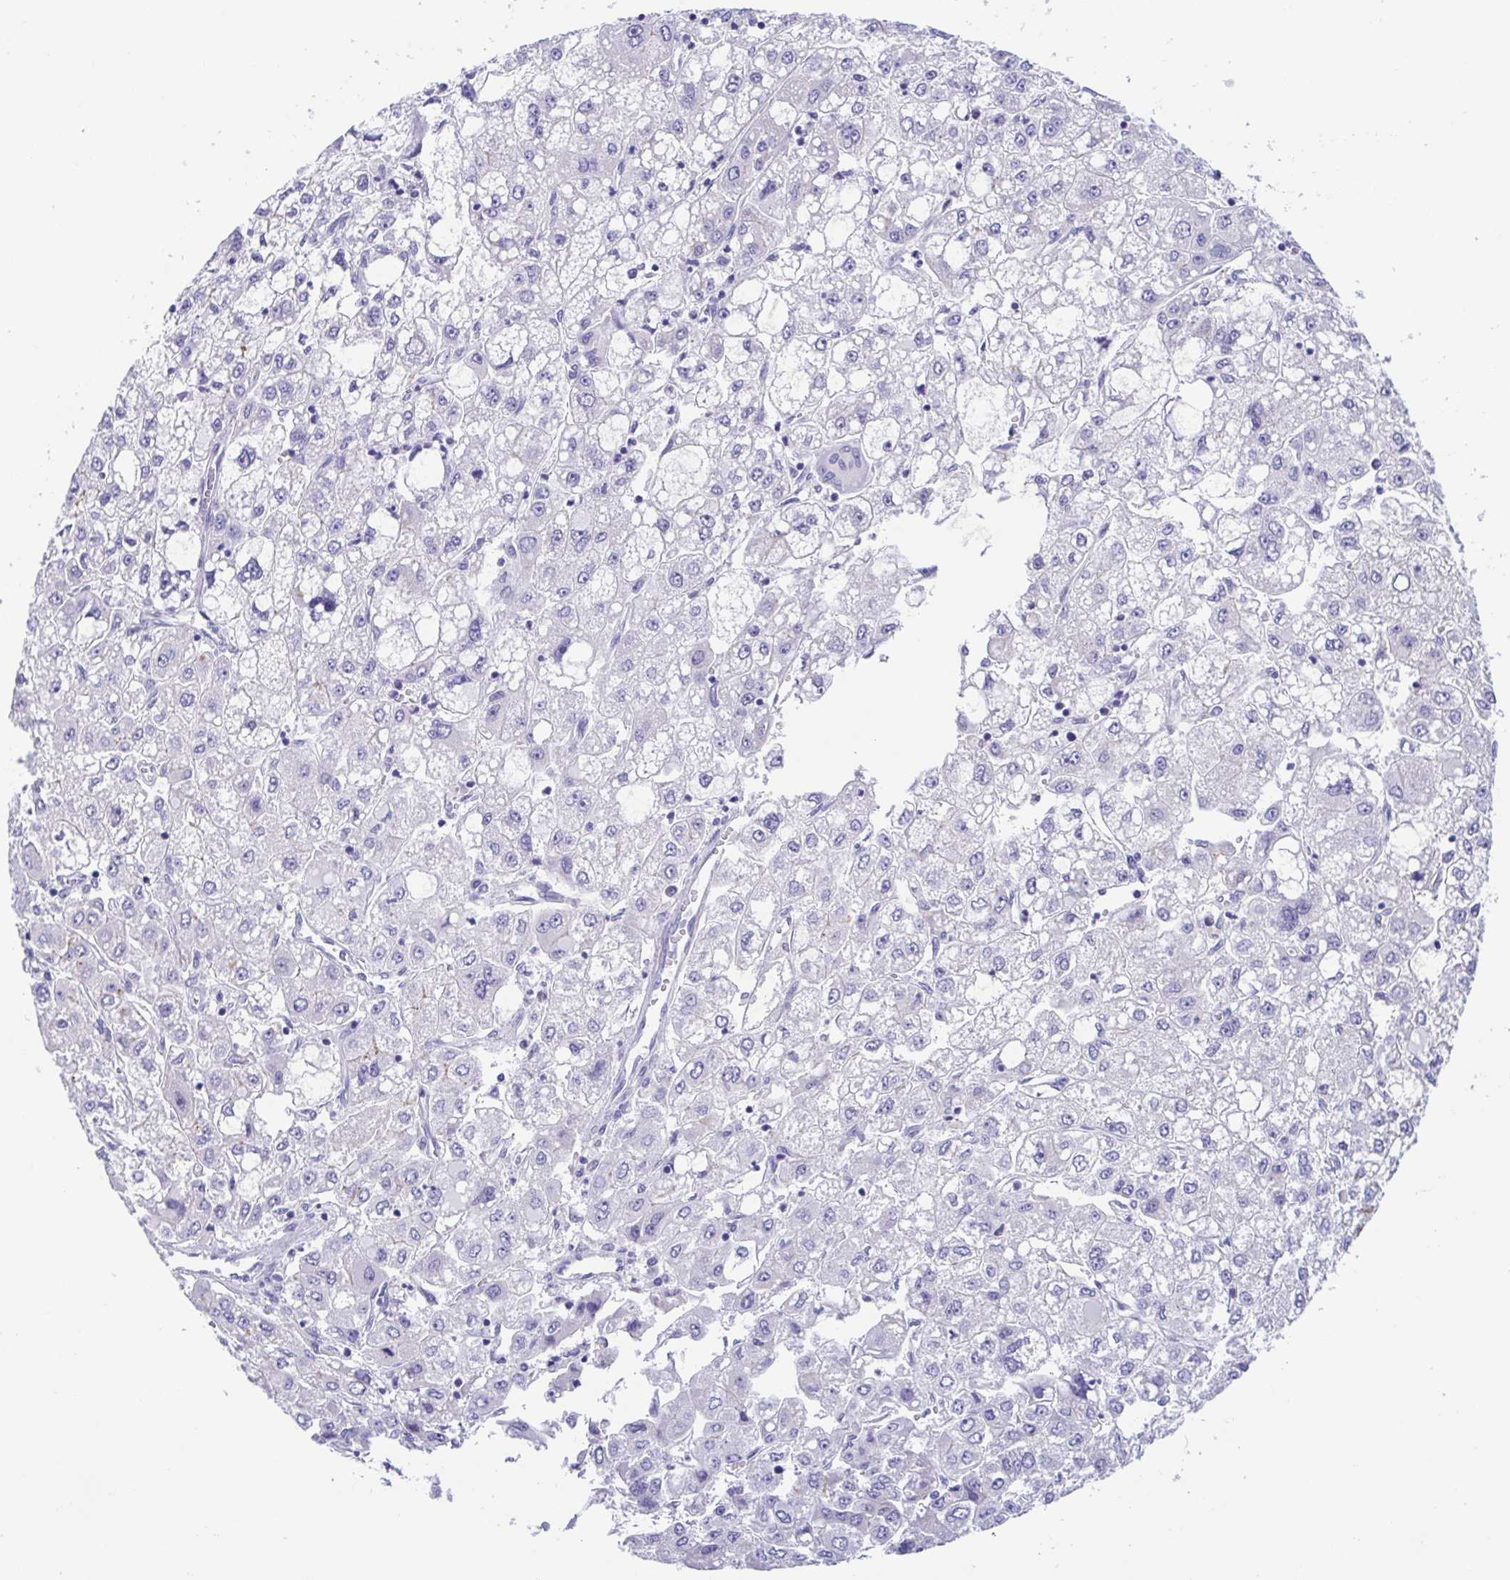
{"staining": {"intensity": "negative", "quantity": "none", "location": "none"}, "tissue": "liver cancer", "cell_type": "Tumor cells", "image_type": "cancer", "snomed": [{"axis": "morphology", "description": "Carcinoma, Hepatocellular, NOS"}, {"axis": "topography", "description": "Liver"}], "caption": "Immunohistochemistry image of neoplastic tissue: liver hepatocellular carcinoma stained with DAB (3,3'-diaminobenzidine) displays no significant protein positivity in tumor cells.", "gene": "TREH", "patient": {"sex": "male", "age": 40}}